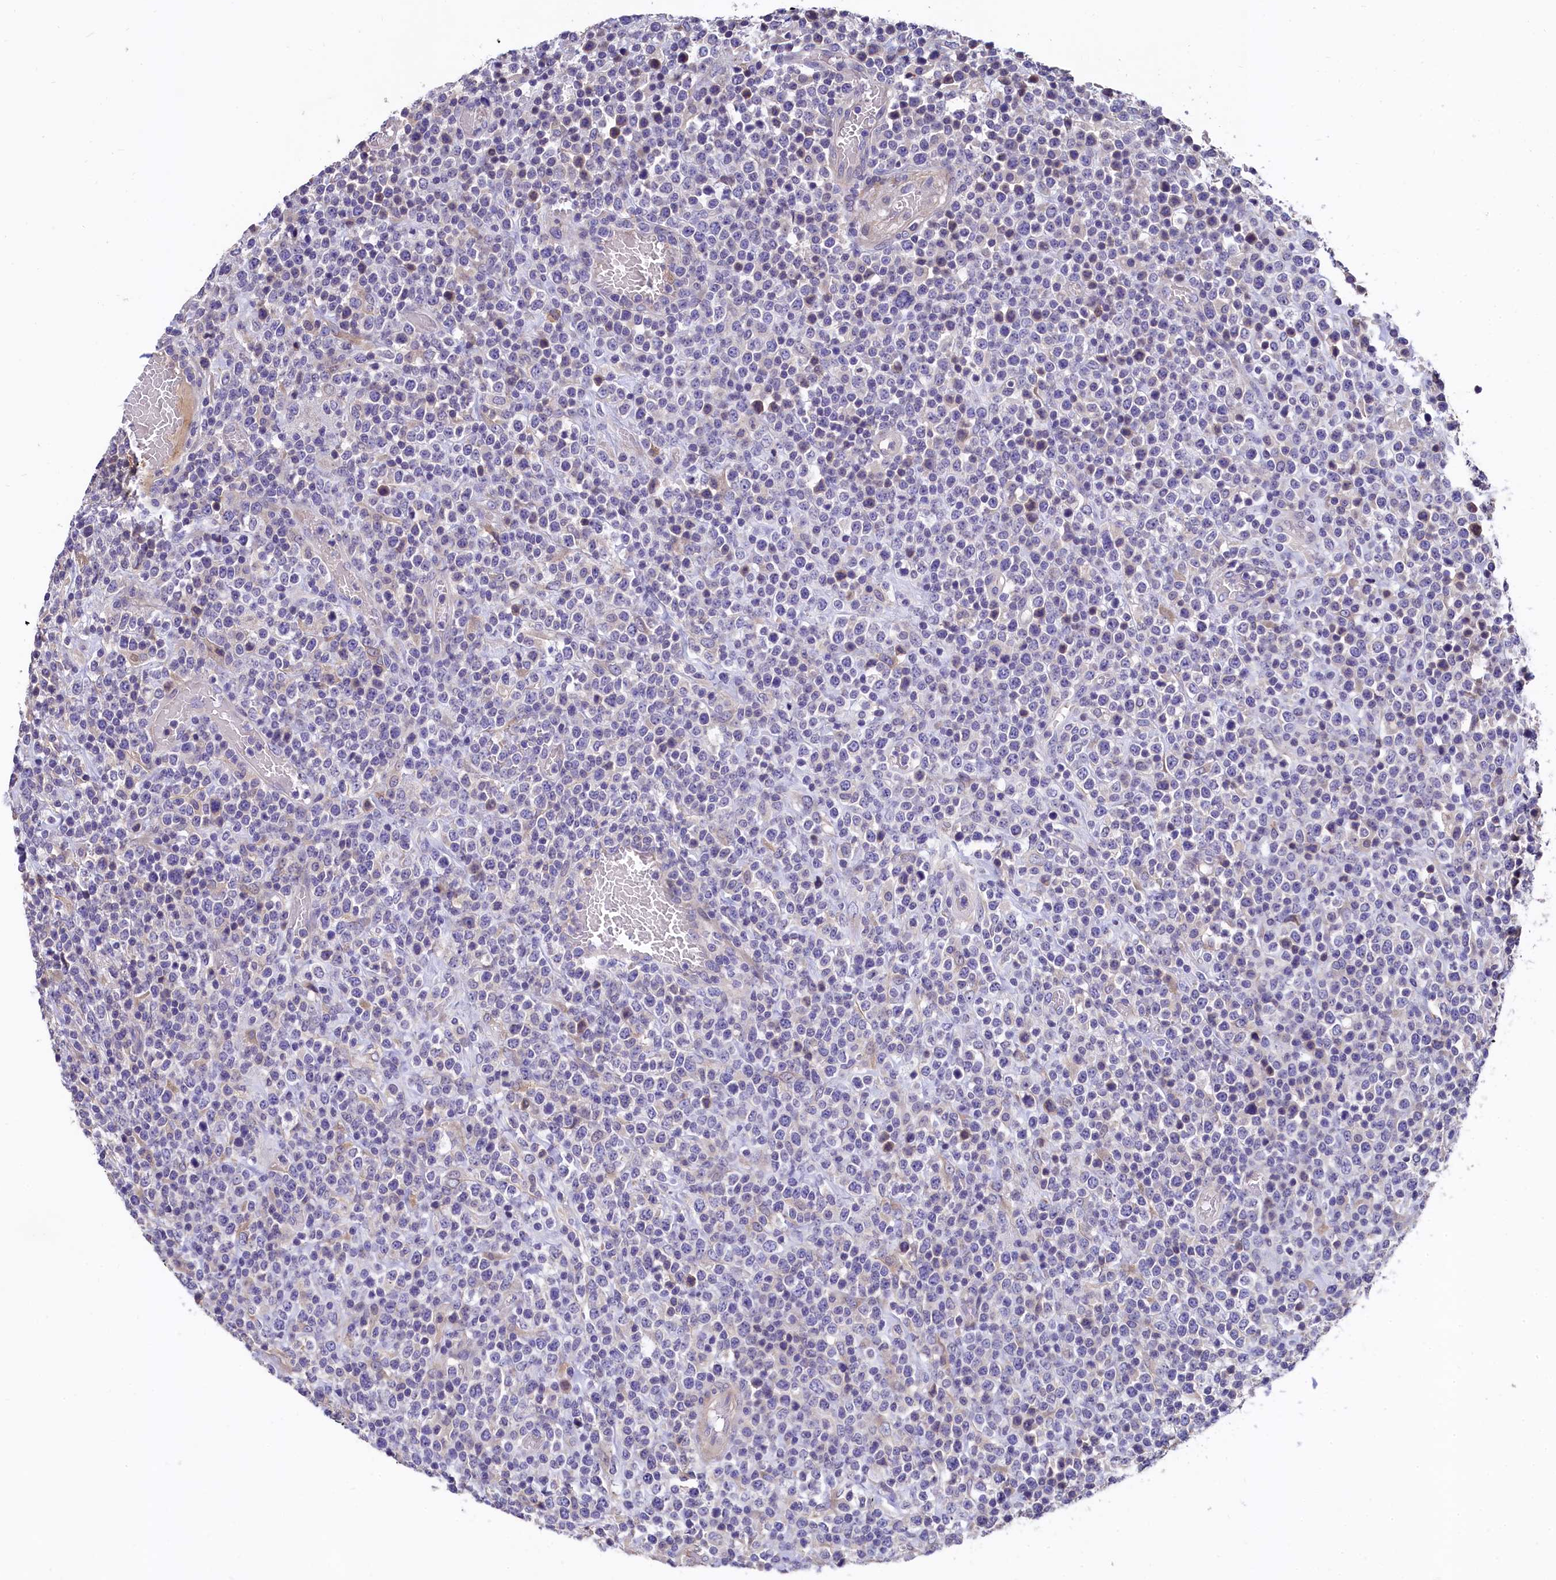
{"staining": {"intensity": "negative", "quantity": "none", "location": "none"}, "tissue": "lymphoma", "cell_type": "Tumor cells", "image_type": "cancer", "snomed": [{"axis": "morphology", "description": "Malignant lymphoma, non-Hodgkin's type, High grade"}, {"axis": "topography", "description": "Colon"}], "caption": "An immunohistochemistry (IHC) histopathology image of high-grade malignant lymphoma, non-Hodgkin's type is shown. There is no staining in tumor cells of high-grade malignant lymphoma, non-Hodgkin's type.", "gene": "EPS8L2", "patient": {"sex": "female", "age": 53}}